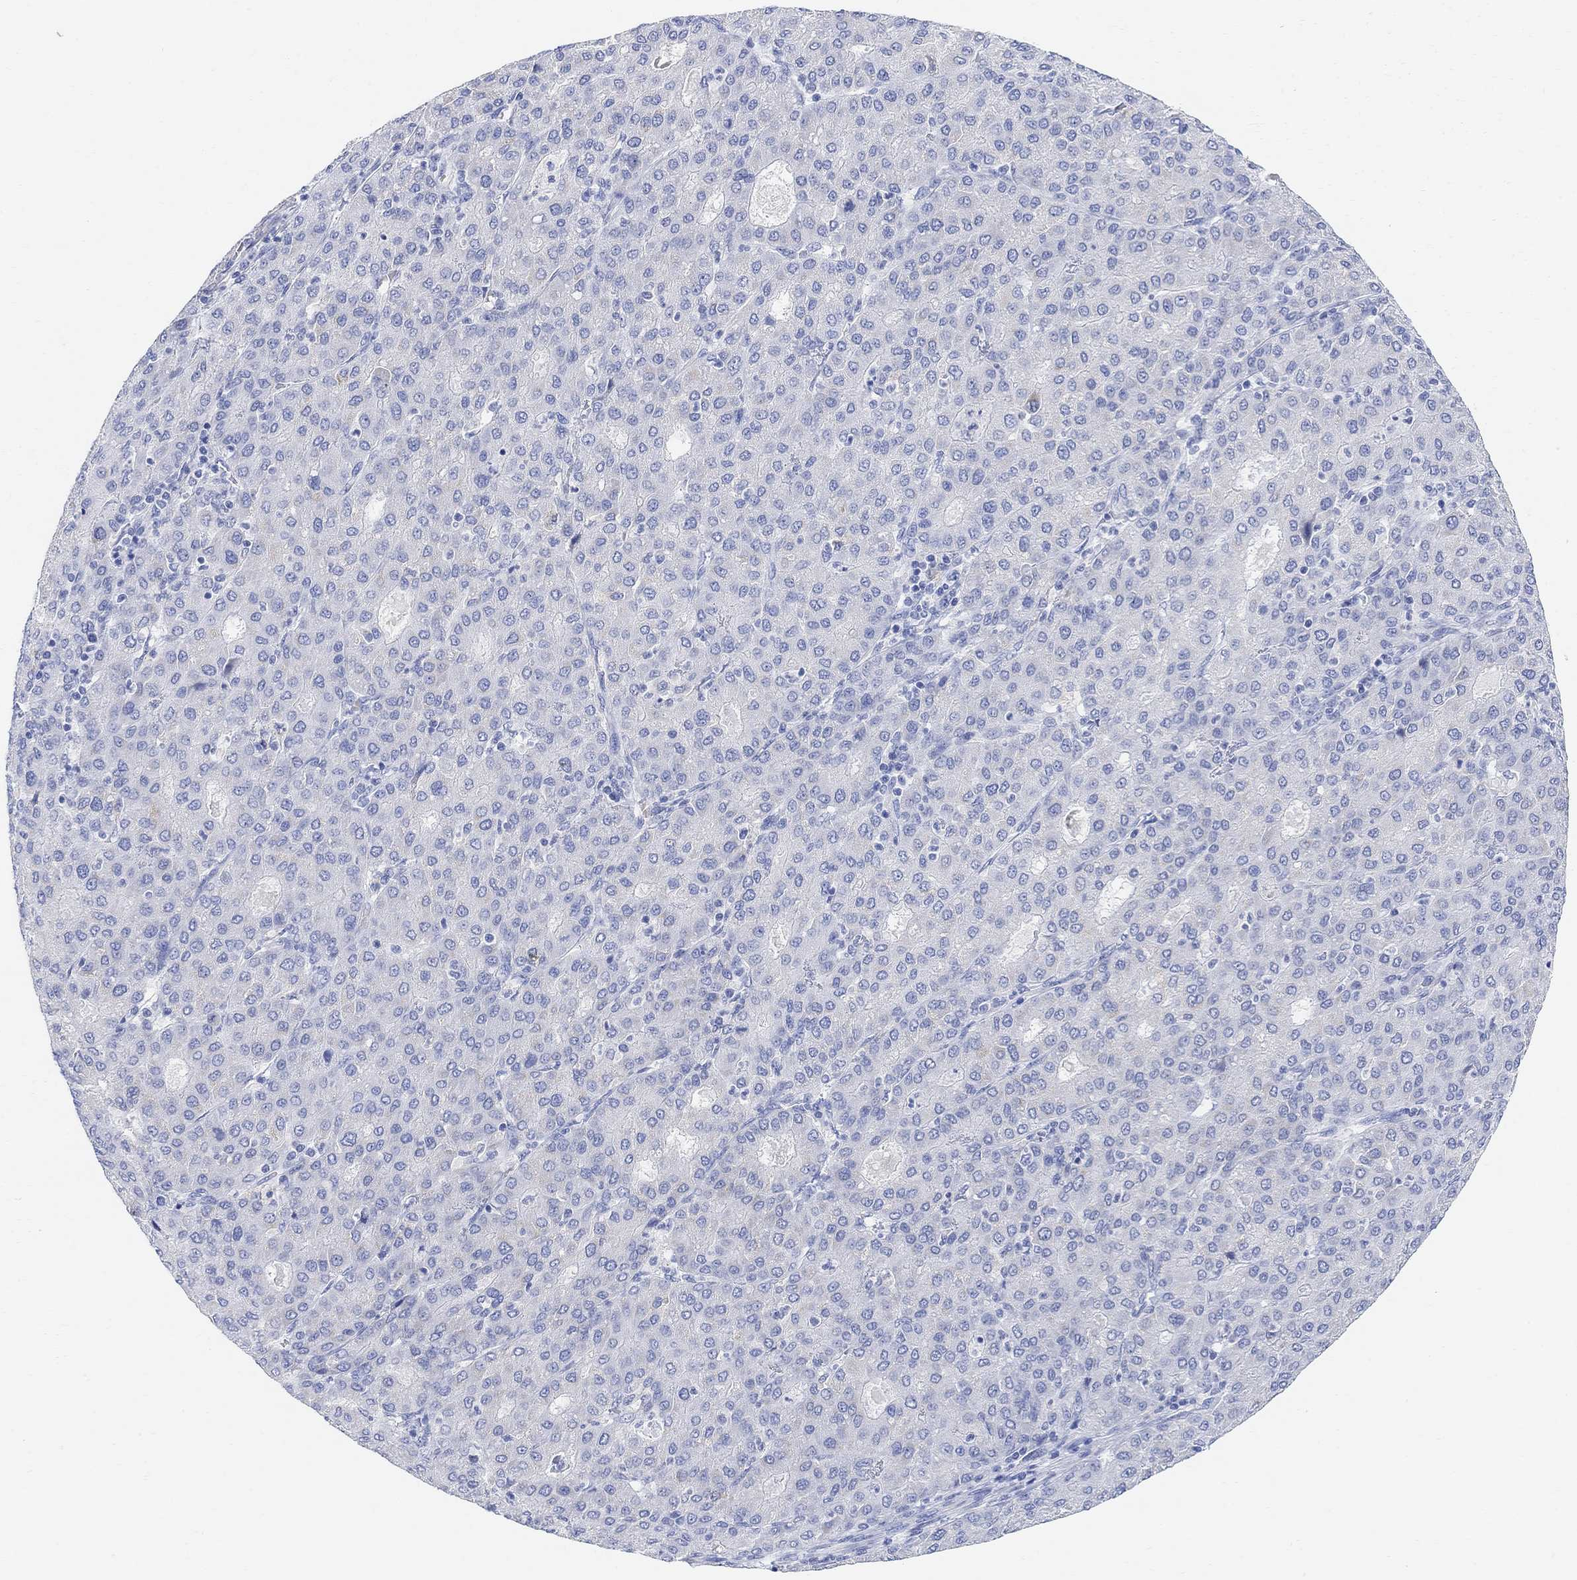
{"staining": {"intensity": "negative", "quantity": "none", "location": "none"}, "tissue": "liver cancer", "cell_type": "Tumor cells", "image_type": "cancer", "snomed": [{"axis": "morphology", "description": "Carcinoma, Hepatocellular, NOS"}, {"axis": "topography", "description": "Liver"}], "caption": "A high-resolution micrograph shows IHC staining of liver cancer, which shows no significant staining in tumor cells.", "gene": "RETNLB", "patient": {"sex": "male", "age": 65}}